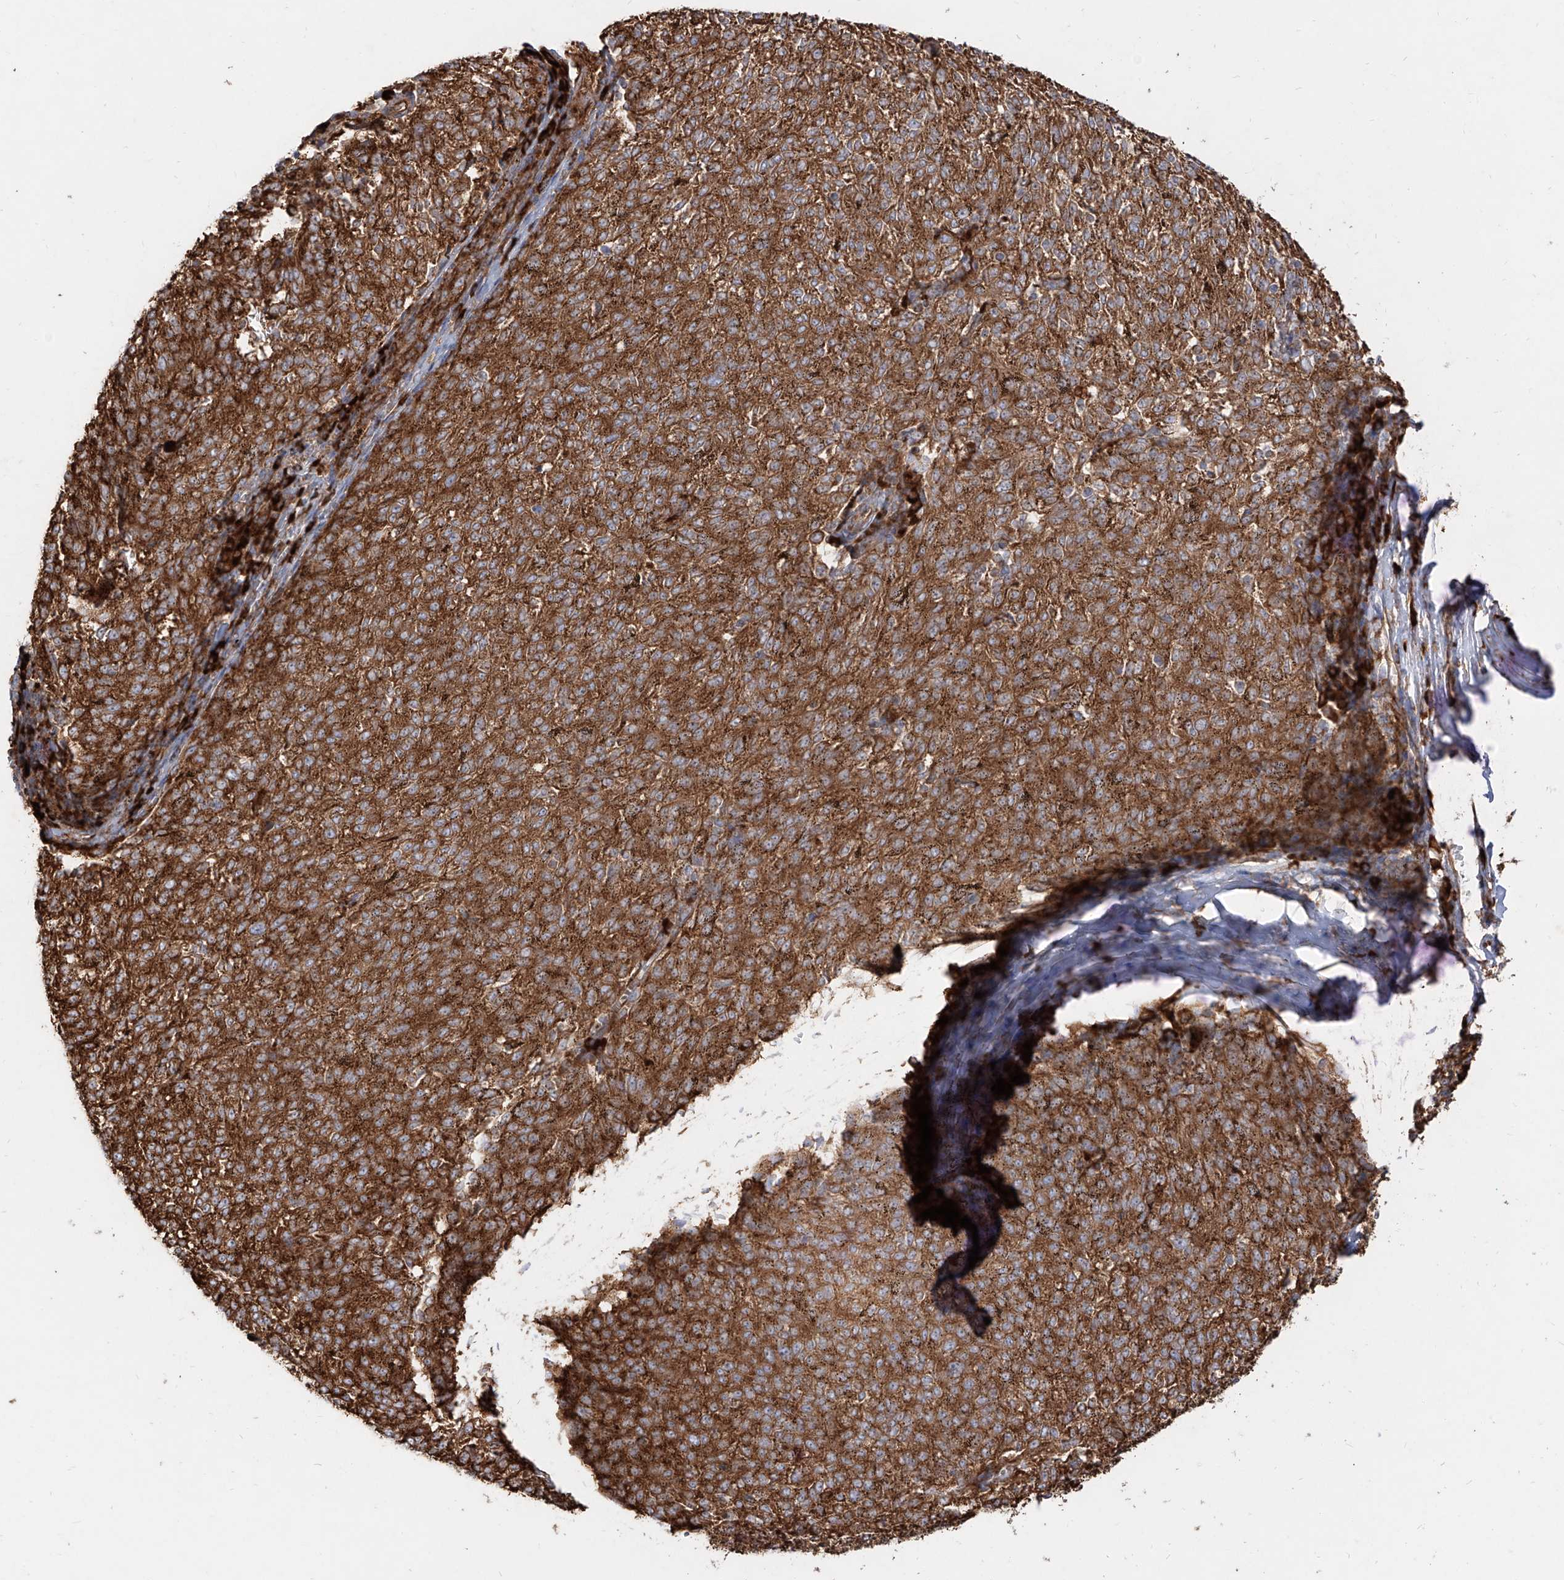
{"staining": {"intensity": "strong", "quantity": ">75%", "location": "cytoplasmic/membranous"}, "tissue": "melanoma", "cell_type": "Tumor cells", "image_type": "cancer", "snomed": [{"axis": "morphology", "description": "Malignant melanoma, NOS"}, {"axis": "topography", "description": "Skin"}], "caption": "Protein expression analysis of human melanoma reveals strong cytoplasmic/membranous staining in about >75% of tumor cells.", "gene": "RPS25", "patient": {"sex": "female", "age": 72}}